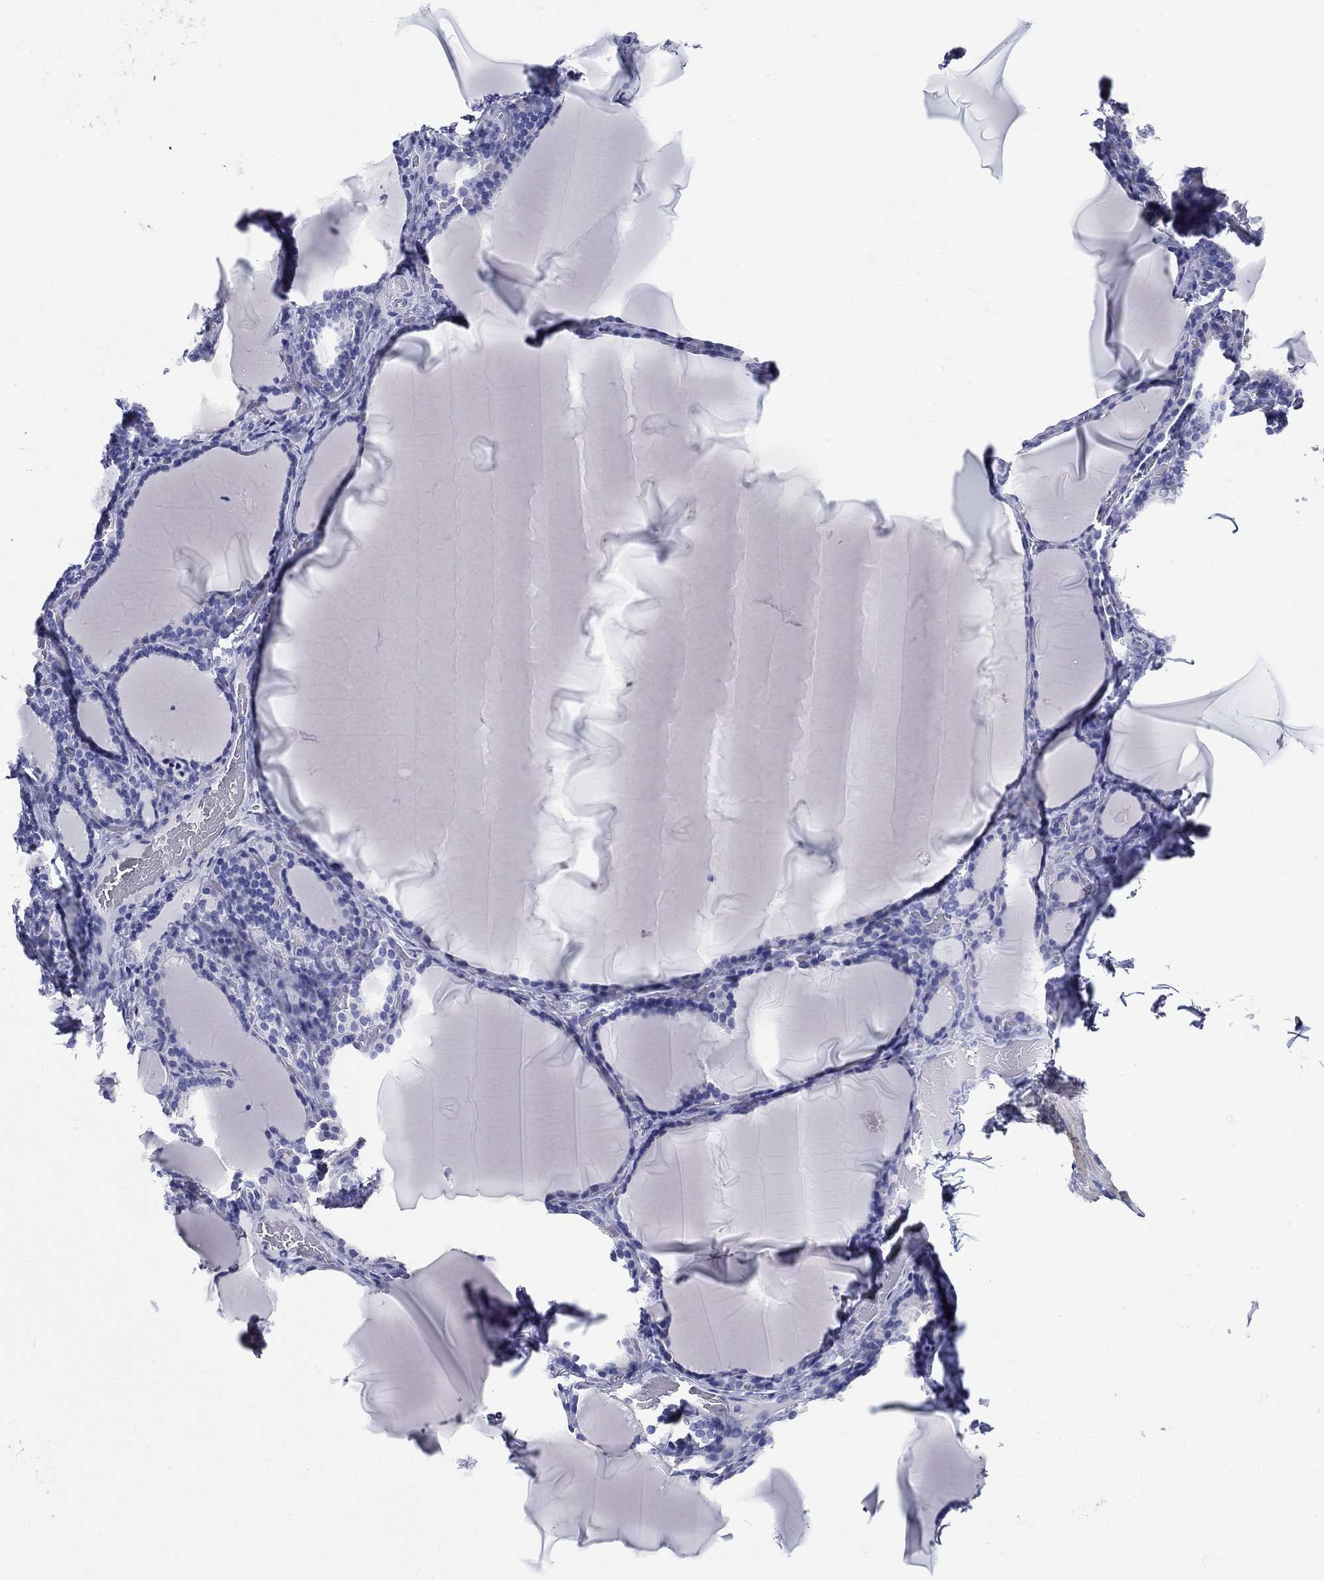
{"staining": {"intensity": "negative", "quantity": "none", "location": "none"}, "tissue": "thyroid gland", "cell_type": "Glandular cells", "image_type": "normal", "snomed": [{"axis": "morphology", "description": "Normal tissue, NOS"}, {"axis": "morphology", "description": "Hyperplasia, NOS"}, {"axis": "topography", "description": "Thyroid gland"}], "caption": "Benign thyroid gland was stained to show a protein in brown. There is no significant staining in glandular cells. (DAB immunohistochemistry visualized using brightfield microscopy, high magnification).", "gene": "CRYGS", "patient": {"sex": "female", "age": 27}}